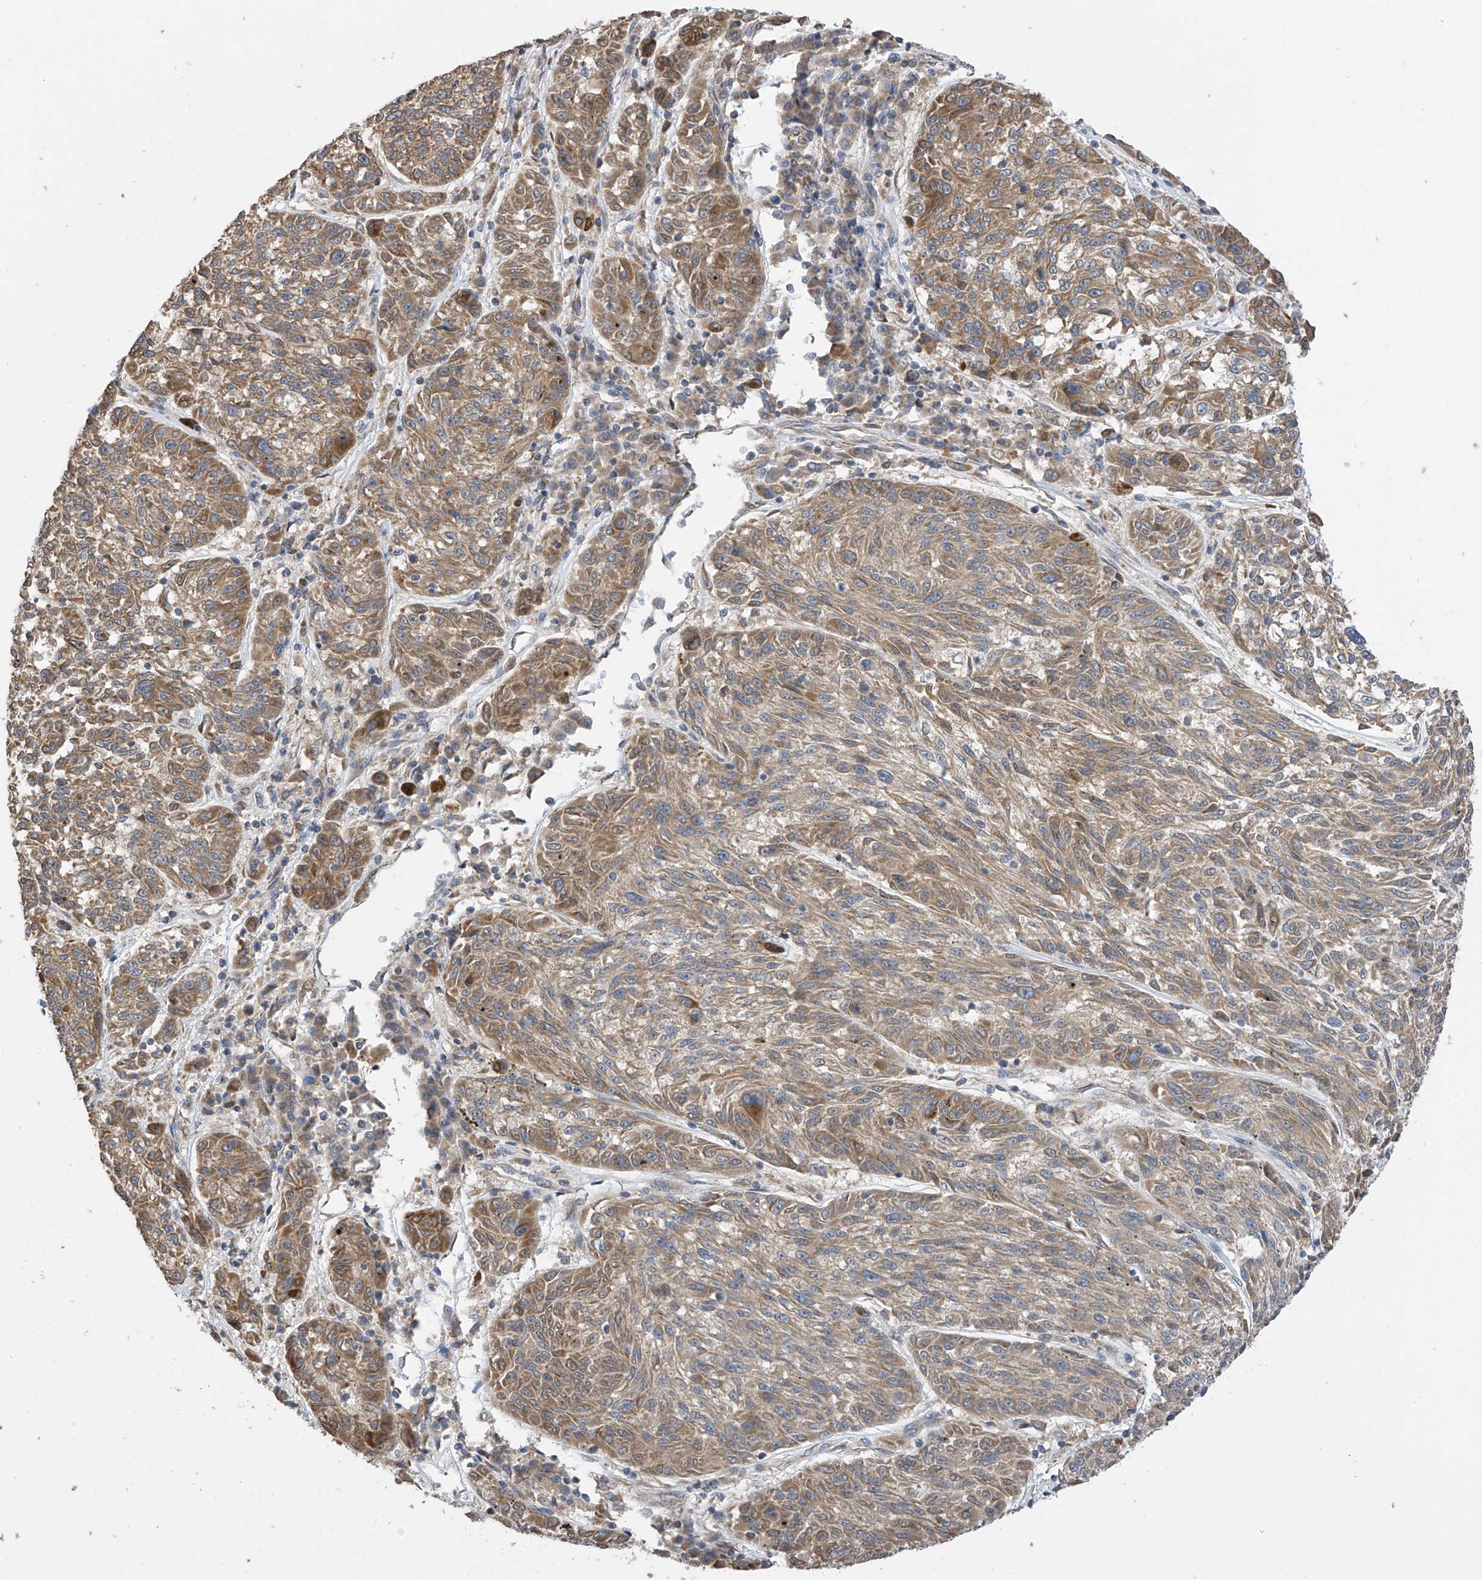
{"staining": {"intensity": "moderate", "quantity": ">75%", "location": "cytoplasmic/membranous"}, "tissue": "melanoma", "cell_type": "Tumor cells", "image_type": "cancer", "snomed": [{"axis": "morphology", "description": "Malignant melanoma, NOS"}, {"axis": "topography", "description": "Skin"}], "caption": "Malignant melanoma stained for a protein demonstrates moderate cytoplasmic/membranous positivity in tumor cells.", "gene": "PNPT1", "patient": {"sex": "male", "age": 53}}